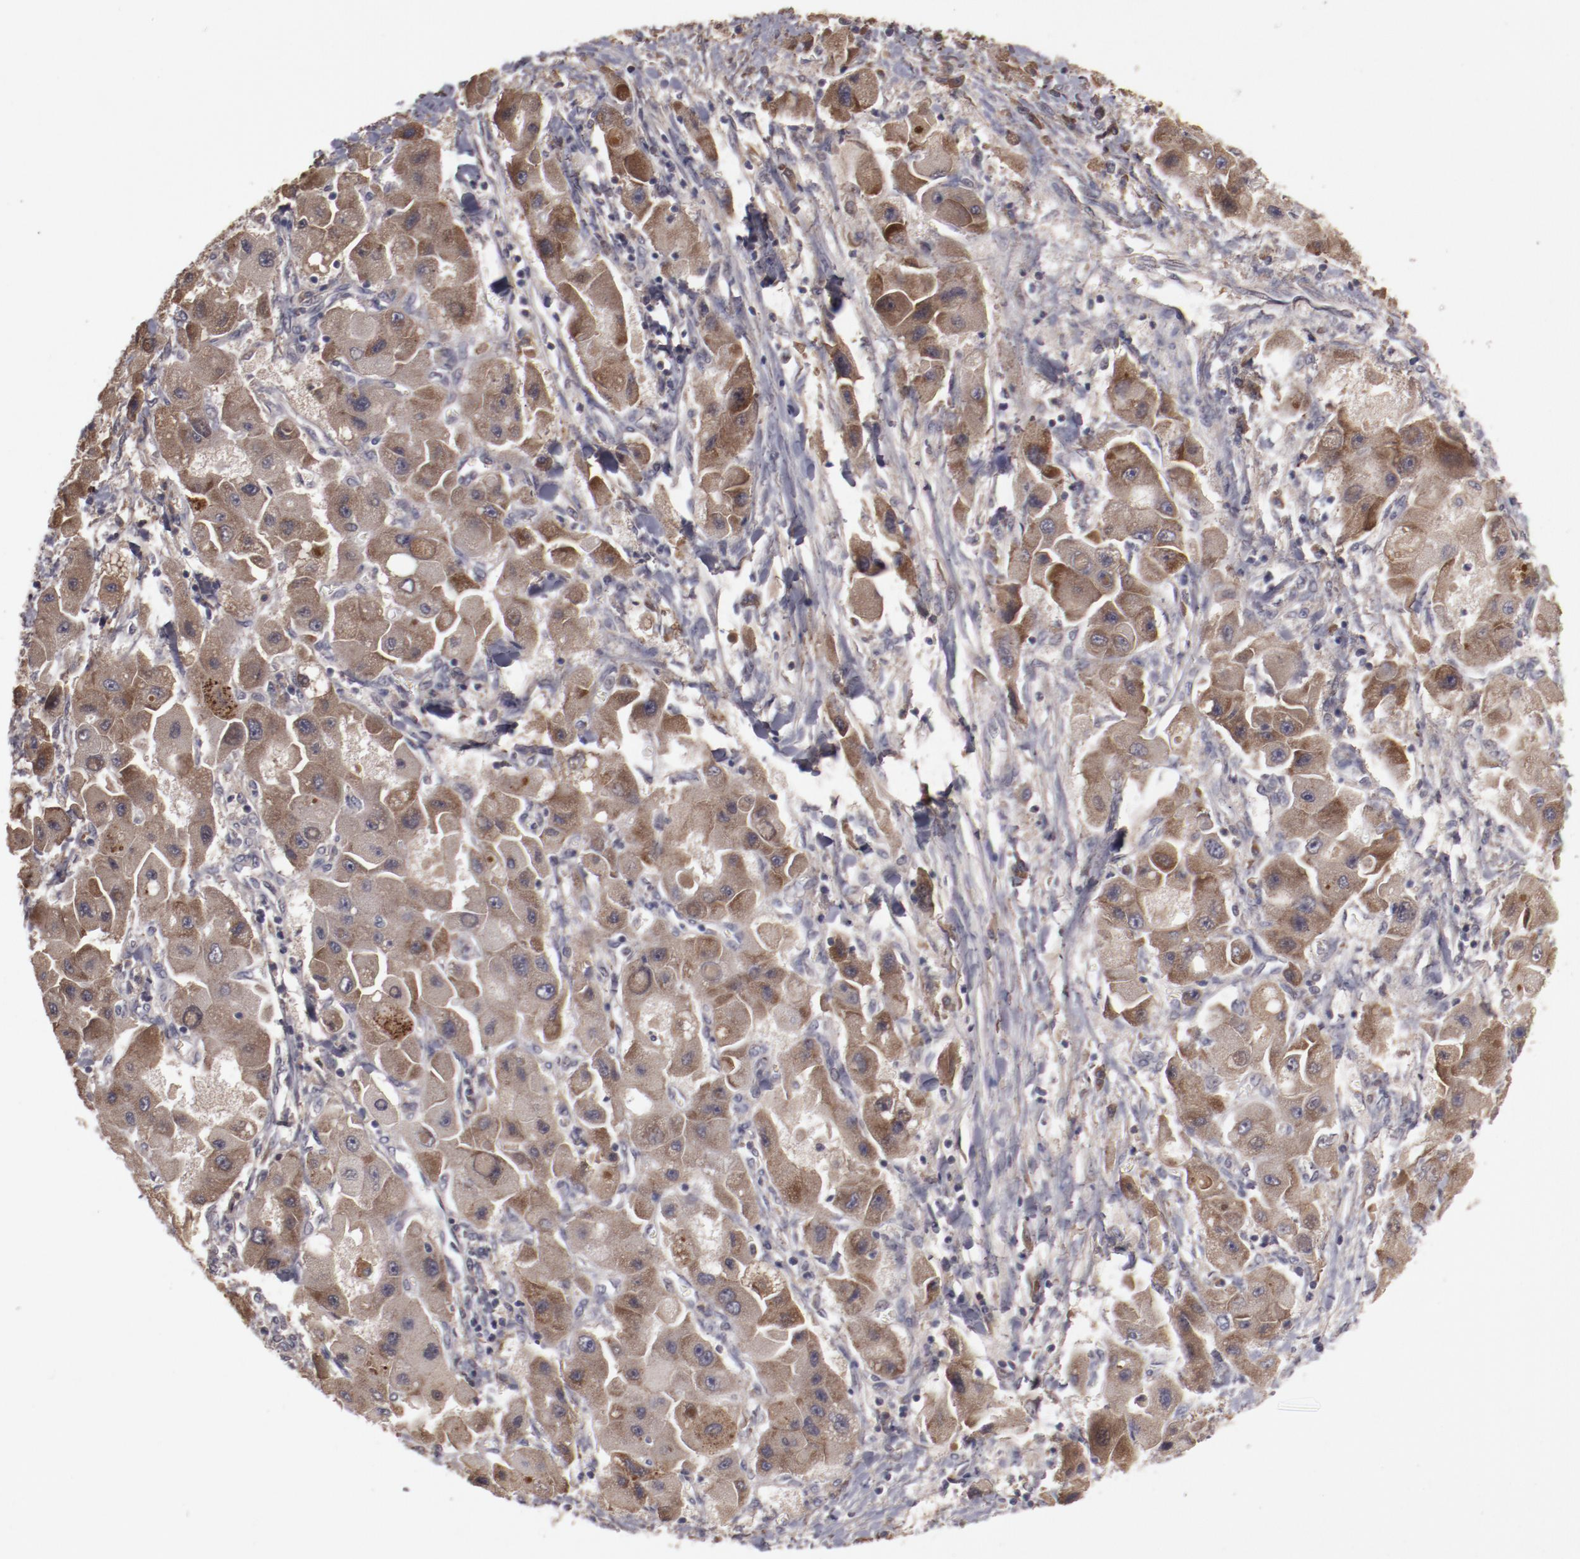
{"staining": {"intensity": "moderate", "quantity": ">75%", "location": "cytoplasmic/membranous"}, "tissue": "liver cancer", "cell_type": "Tumor cells", "image_type": "cancer", "snomed": [{"axis": "morphology", "description": "Carcinoma, Hepatocellular, NOS"}, {"axis": "topography", "description": "Liver"}], "caption": "Protein analysis of liver hepatocellular carcinoma tissue reveals moderate cytoplasmic/membranous expression in about >75% of tumor cells.", "gene": "CP", "patient": {"sex": "male", "age": 24}}